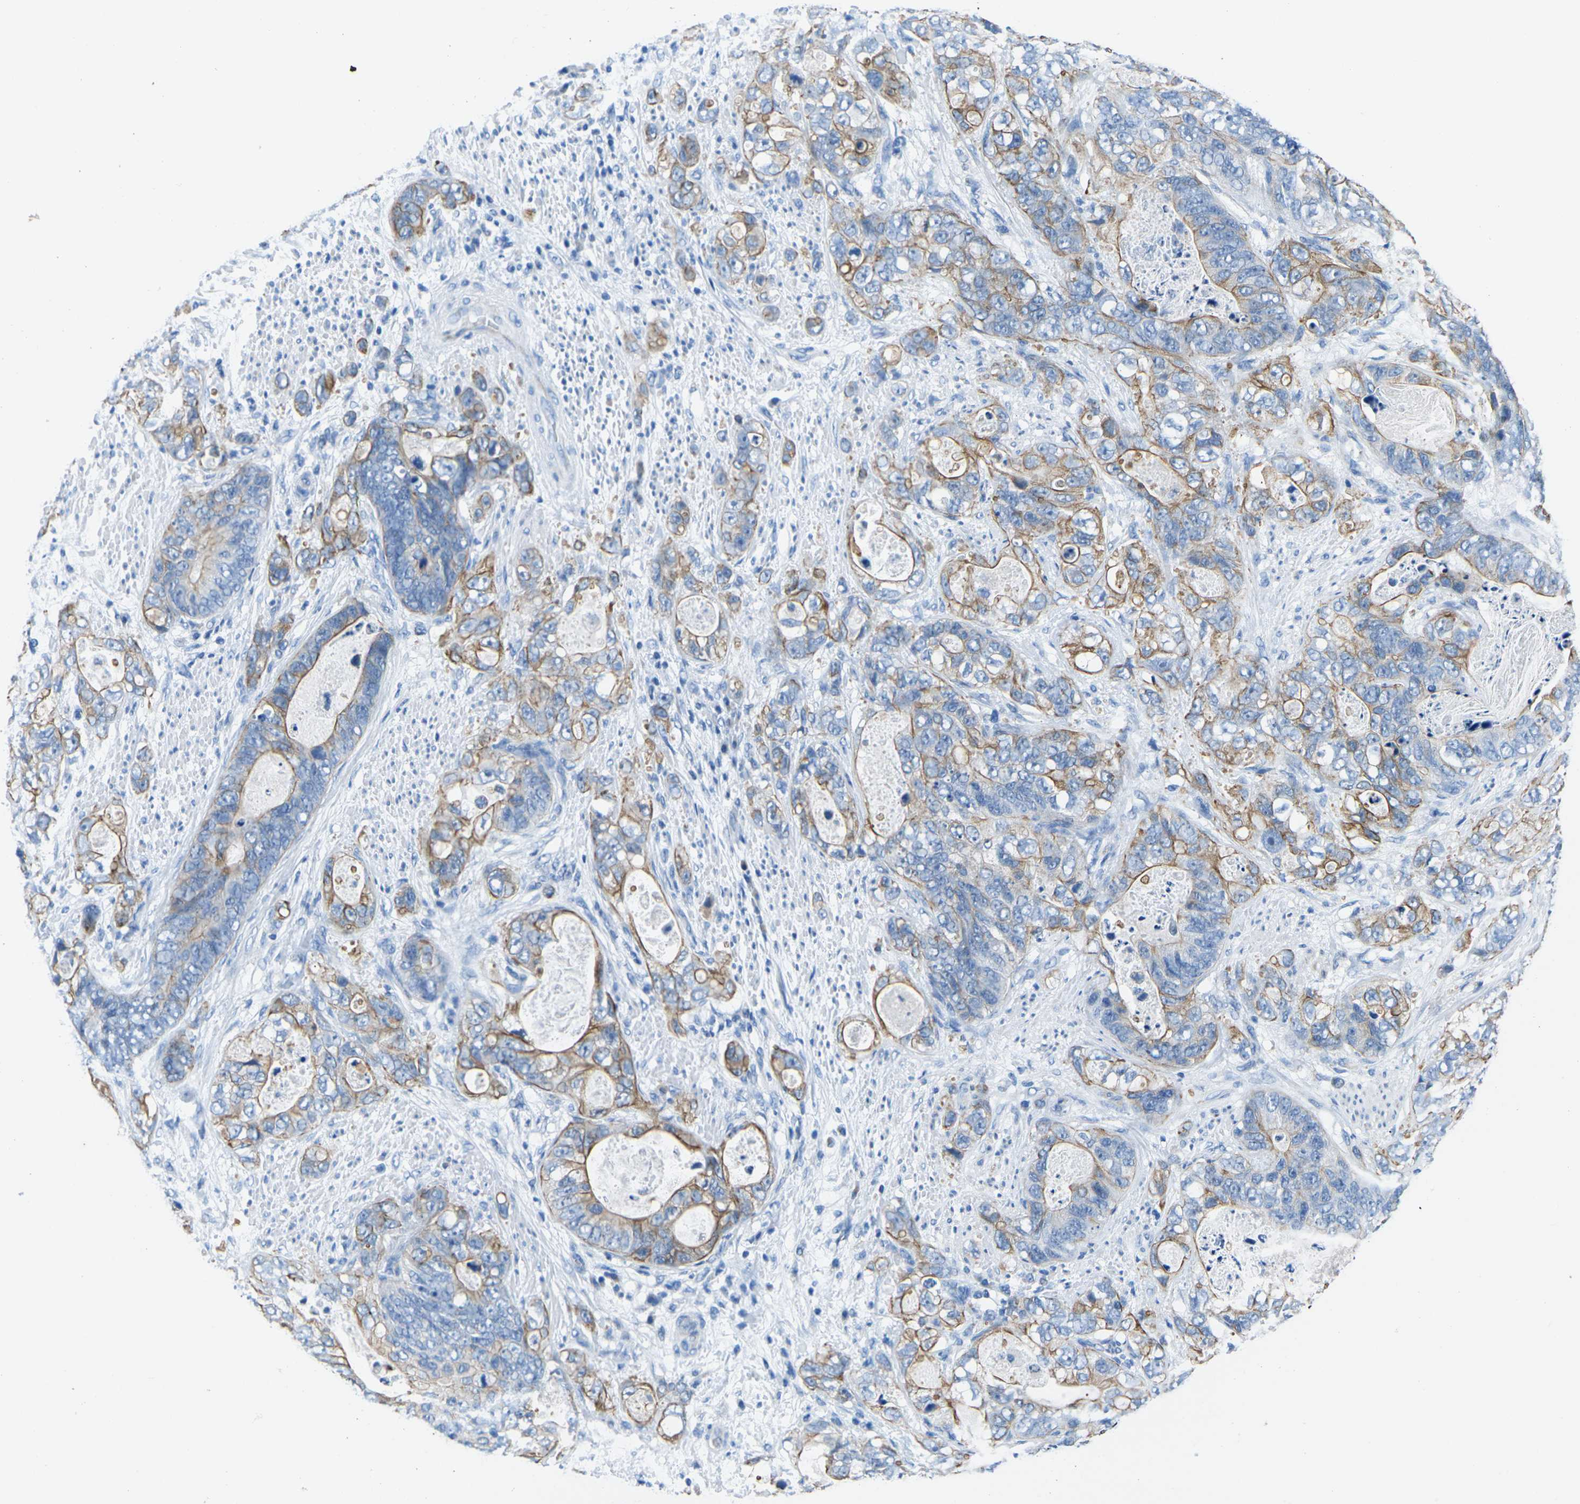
{"staining": {"intensity": "moderate", "quantity": "25%-75%", "location": "cytoplasmic/membranous"}, "tissue": "stomach cancer", "cell_type": "Tumor cells", "image_type": "cancer", "snomed": [{"axis": "morphology", "description": "Adenocarcinoma, NOS"}, {"axis": "topography", "description": "Stomach"}], "caption": "Stomach cancer stained with a brown dye shows moderate cytoplasmic/membranous positive expression in about 25%-75% of tumor cells.", "gene": "TM6SF1", "patient": {"sex": "female", "age": 89}}